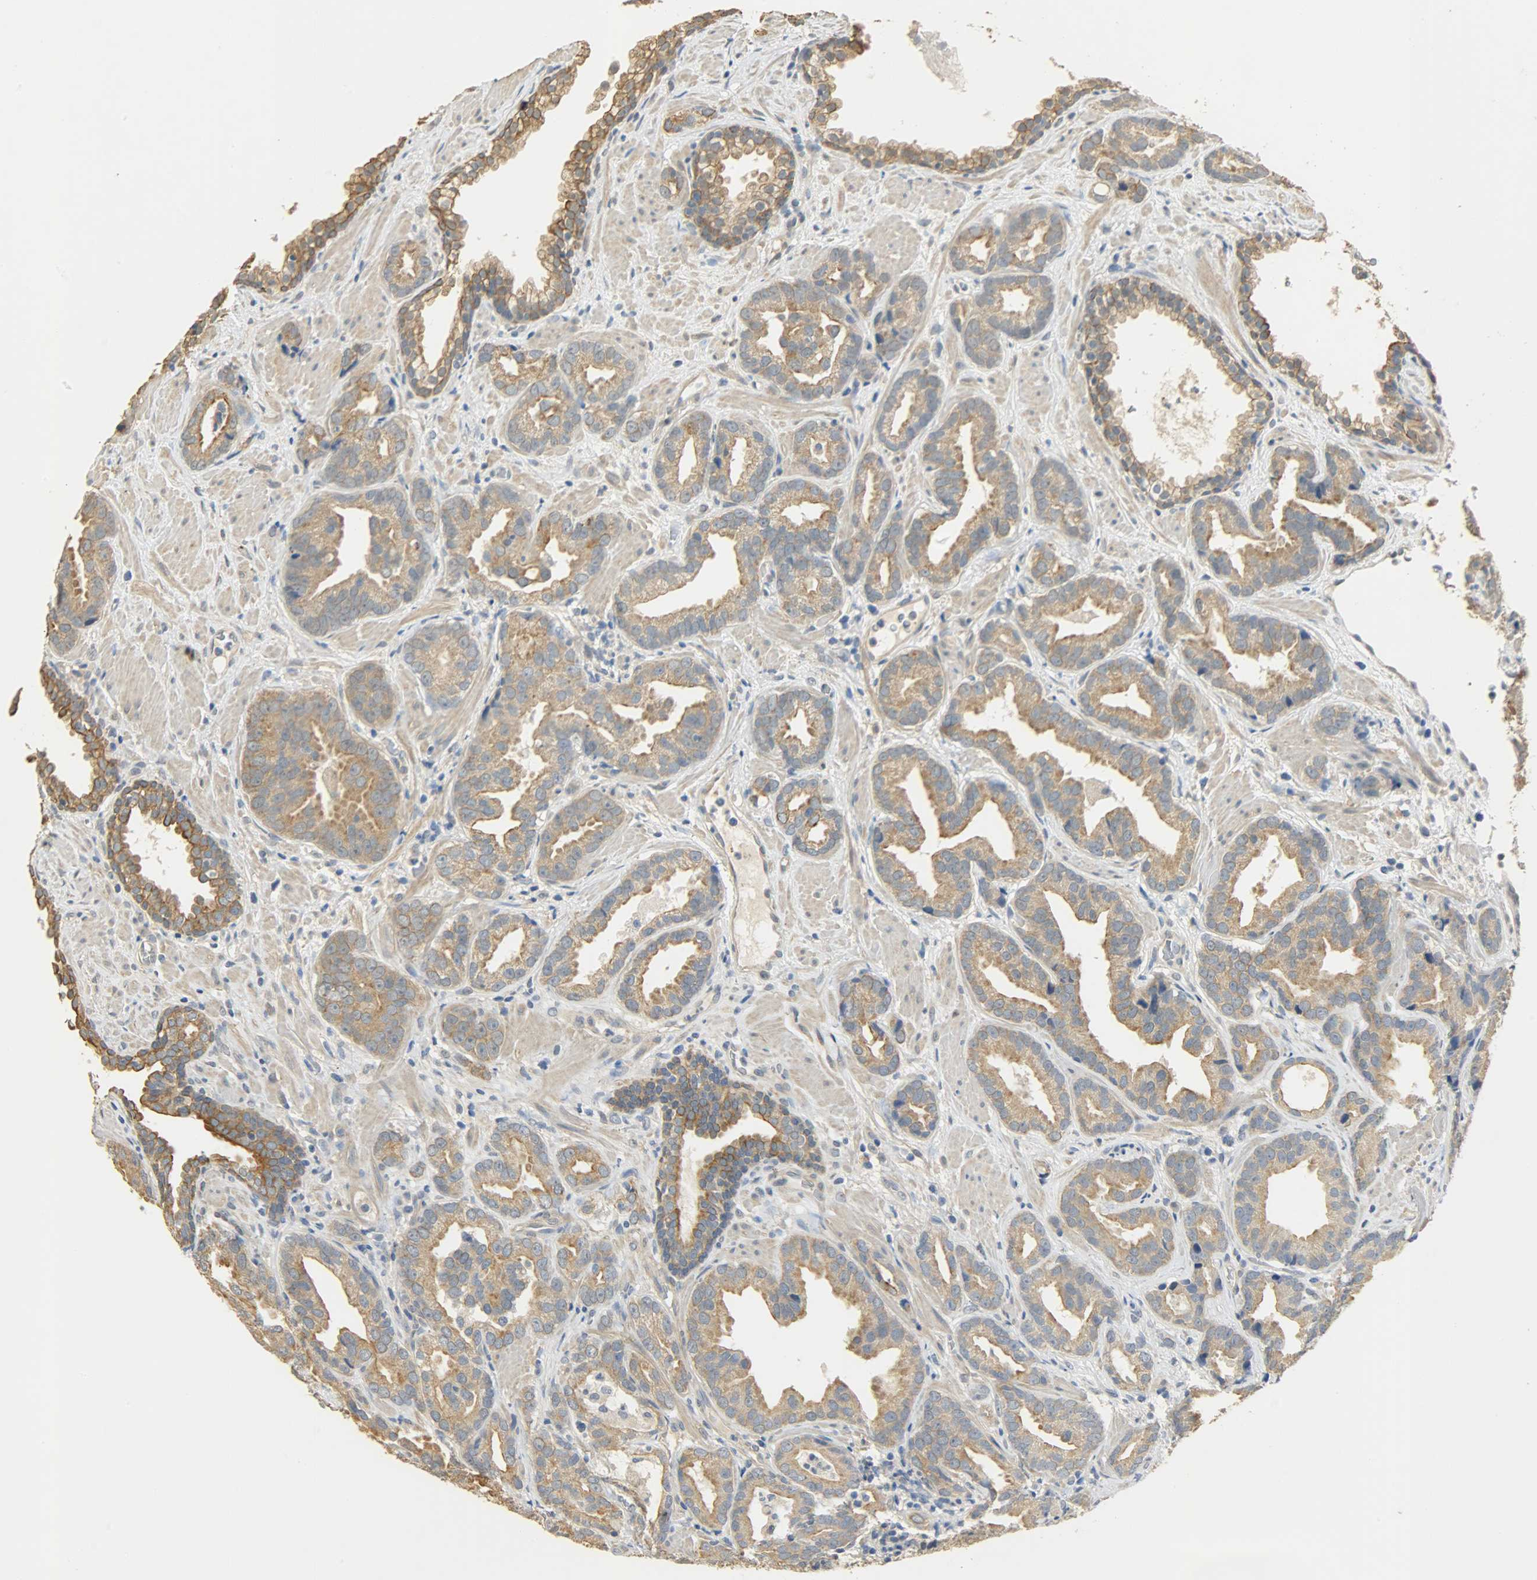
{"staining": {"intensity": "moderate", "quantity": ">75%", "location": "cytoplasmic/membranous"}, "tissue": "prostate cancer", "cell_type": "Tumor cells", "image_type": "cancer", "snomed": [{"axis": "morphology", "description": "Adenocarcinoma, Low grade"}, {"axis": "topography", "description": "Prostate"}], "caption": "An immunohistochemistry (IHC) photomicrograph of neoplastic tissue is shown. Protein staining in brown highlights moderate cytoplasmic/membranous positivity in prostate cancer within tumor cells.", "gene": "USP13", "patient": {"sex": "male", "age": 59}}